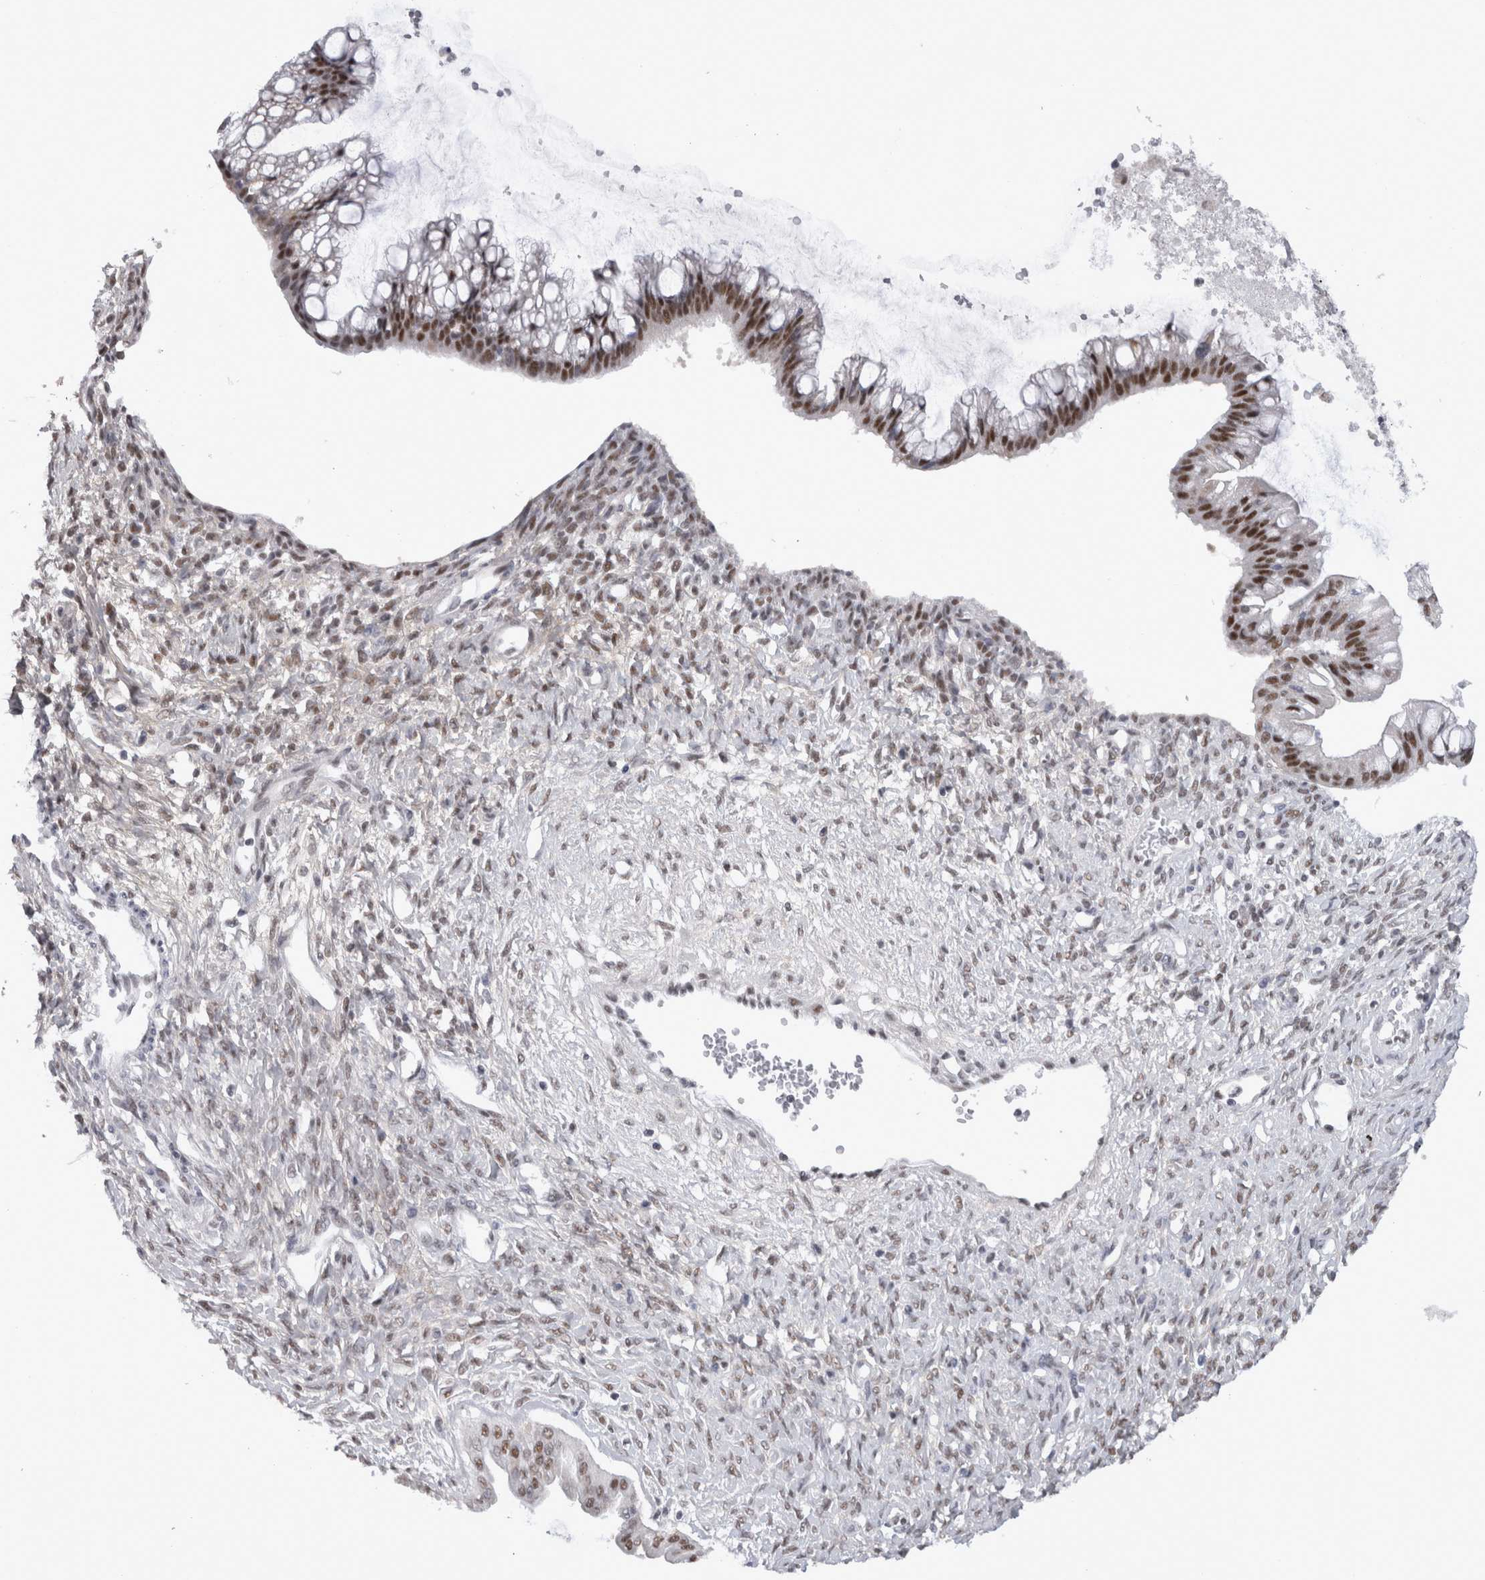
{"staining": {"intensity": "strong", "quantity": ">75%", "location": "nuclear"}, "tissue": "ovarian cancer", "cell_type": "Tumor cells", "image_type": "cancer", "snomed": [{"axis": "morphology", "description": "Cystadenocarcinoma, mucinous, NOS"}, {"axis": "topography", "description": "Ovary"}], "caption": "Brown immunohistochemical staining in human ovarian cancer displays strong nuclear staining in about >75% of tumor cells. The protein of interest is shown in brown color, while the nuclei are stained blue.", "gene": "API5", "patient": {"sex": "female", "age": 73}}